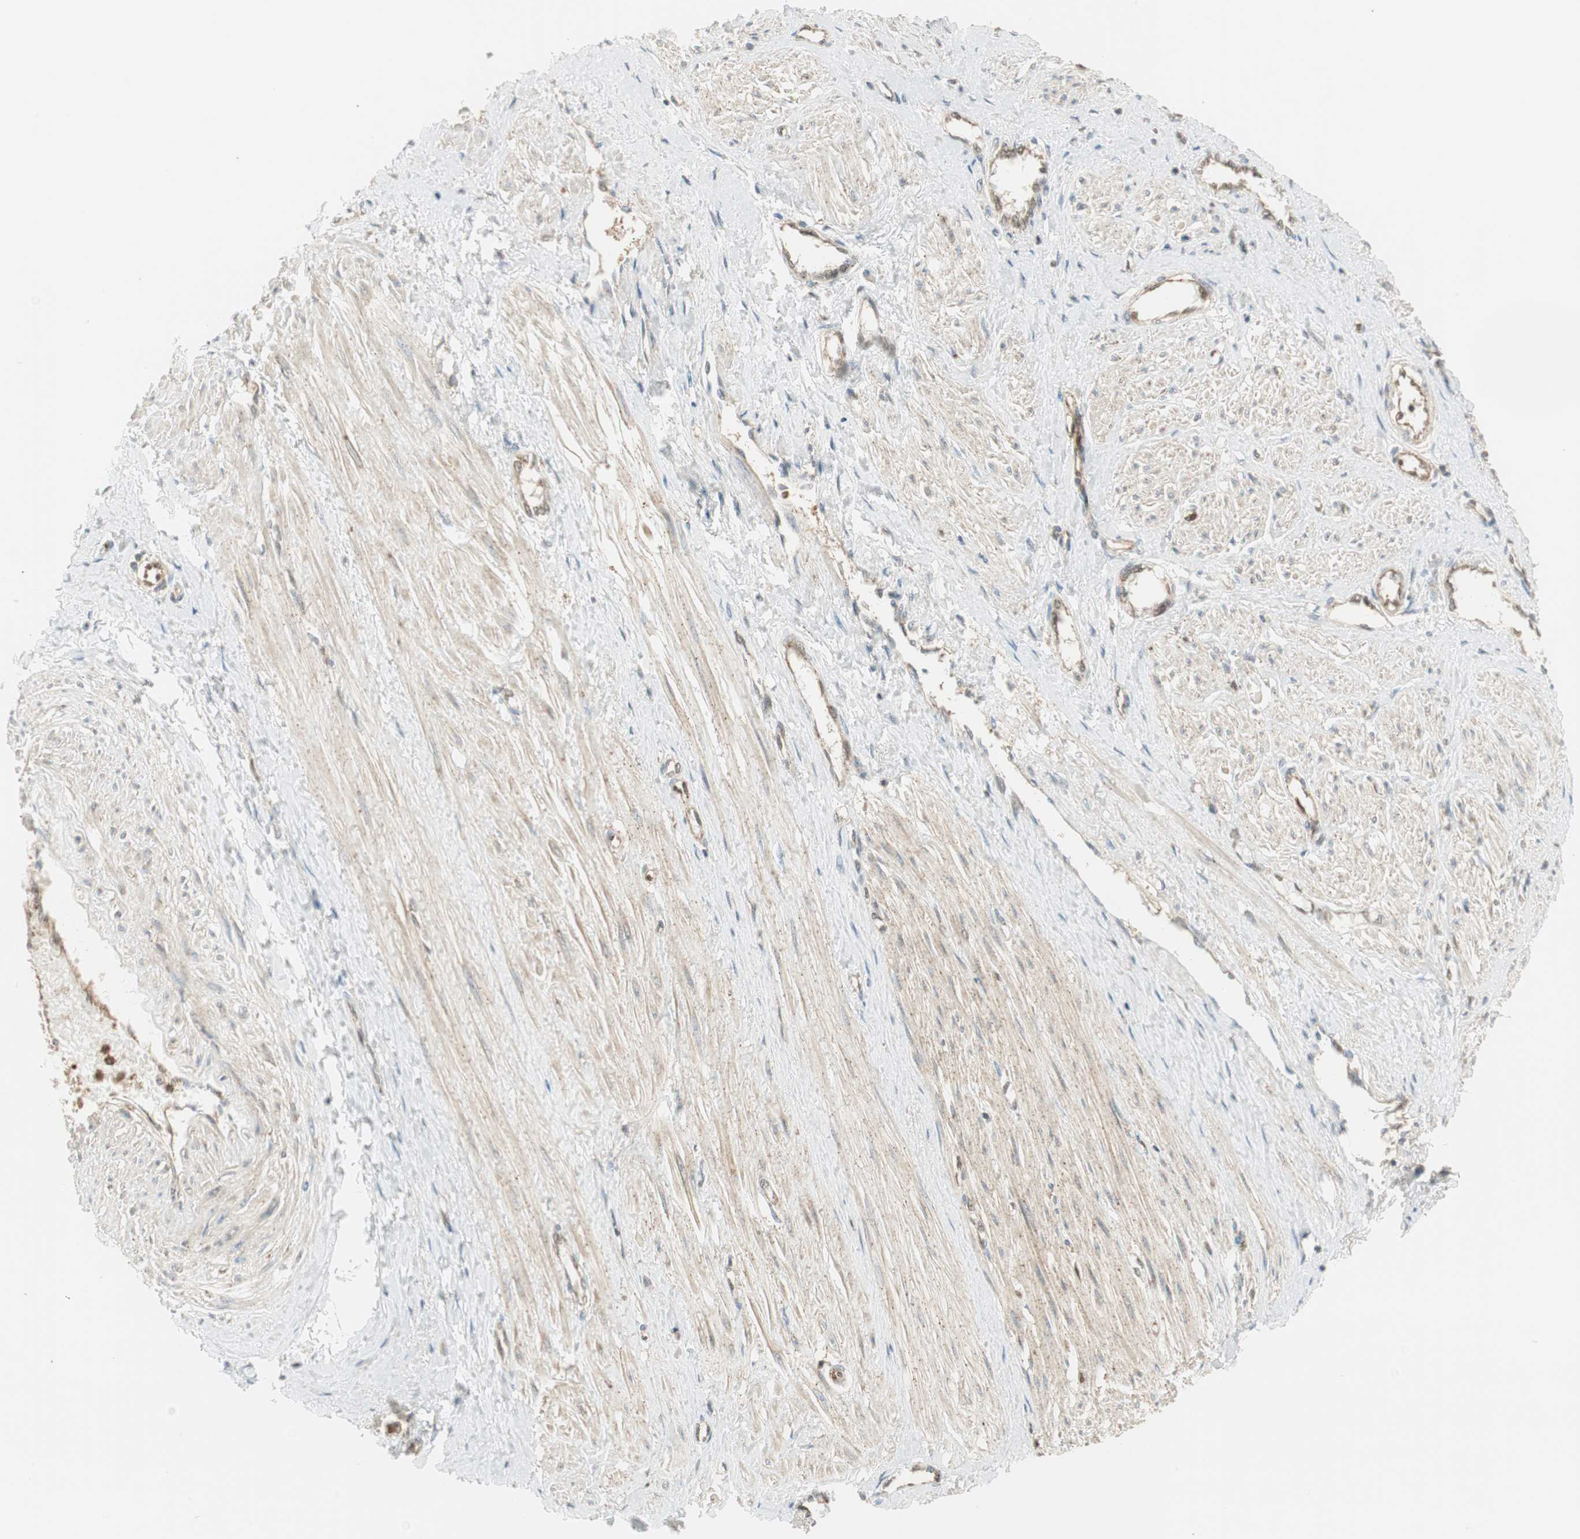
{"staining": {"intensity": "weak", "quantity": ">75%", "location": "cytoplasmic/membranous,nuclear"}, "tissue": "smooth muscle", "cell_type": "Smooth muscle cells", "image_type": "normal", "snomed": [{"axis": "morphology", "description": "Normal tissue, NOS"}, {"axis": "topography", "description": "Smooth muscle"}, {"axis": "topography", "description": "Uterus"}], "caption": "Immunohistochemical staining of benign smooth muscle exhibits weak cytoplasmic/membranous,nuclear protein expression in approximately >75% of smooth muscle cells. Using DAB (3,3'-diaminobenzidine) (brown) and hematoxylin (blue) stains, captured at high magnification using brightfield microscopy.", "gene": "LTA4H", "patient": {"sex": "female", "age": 39}}